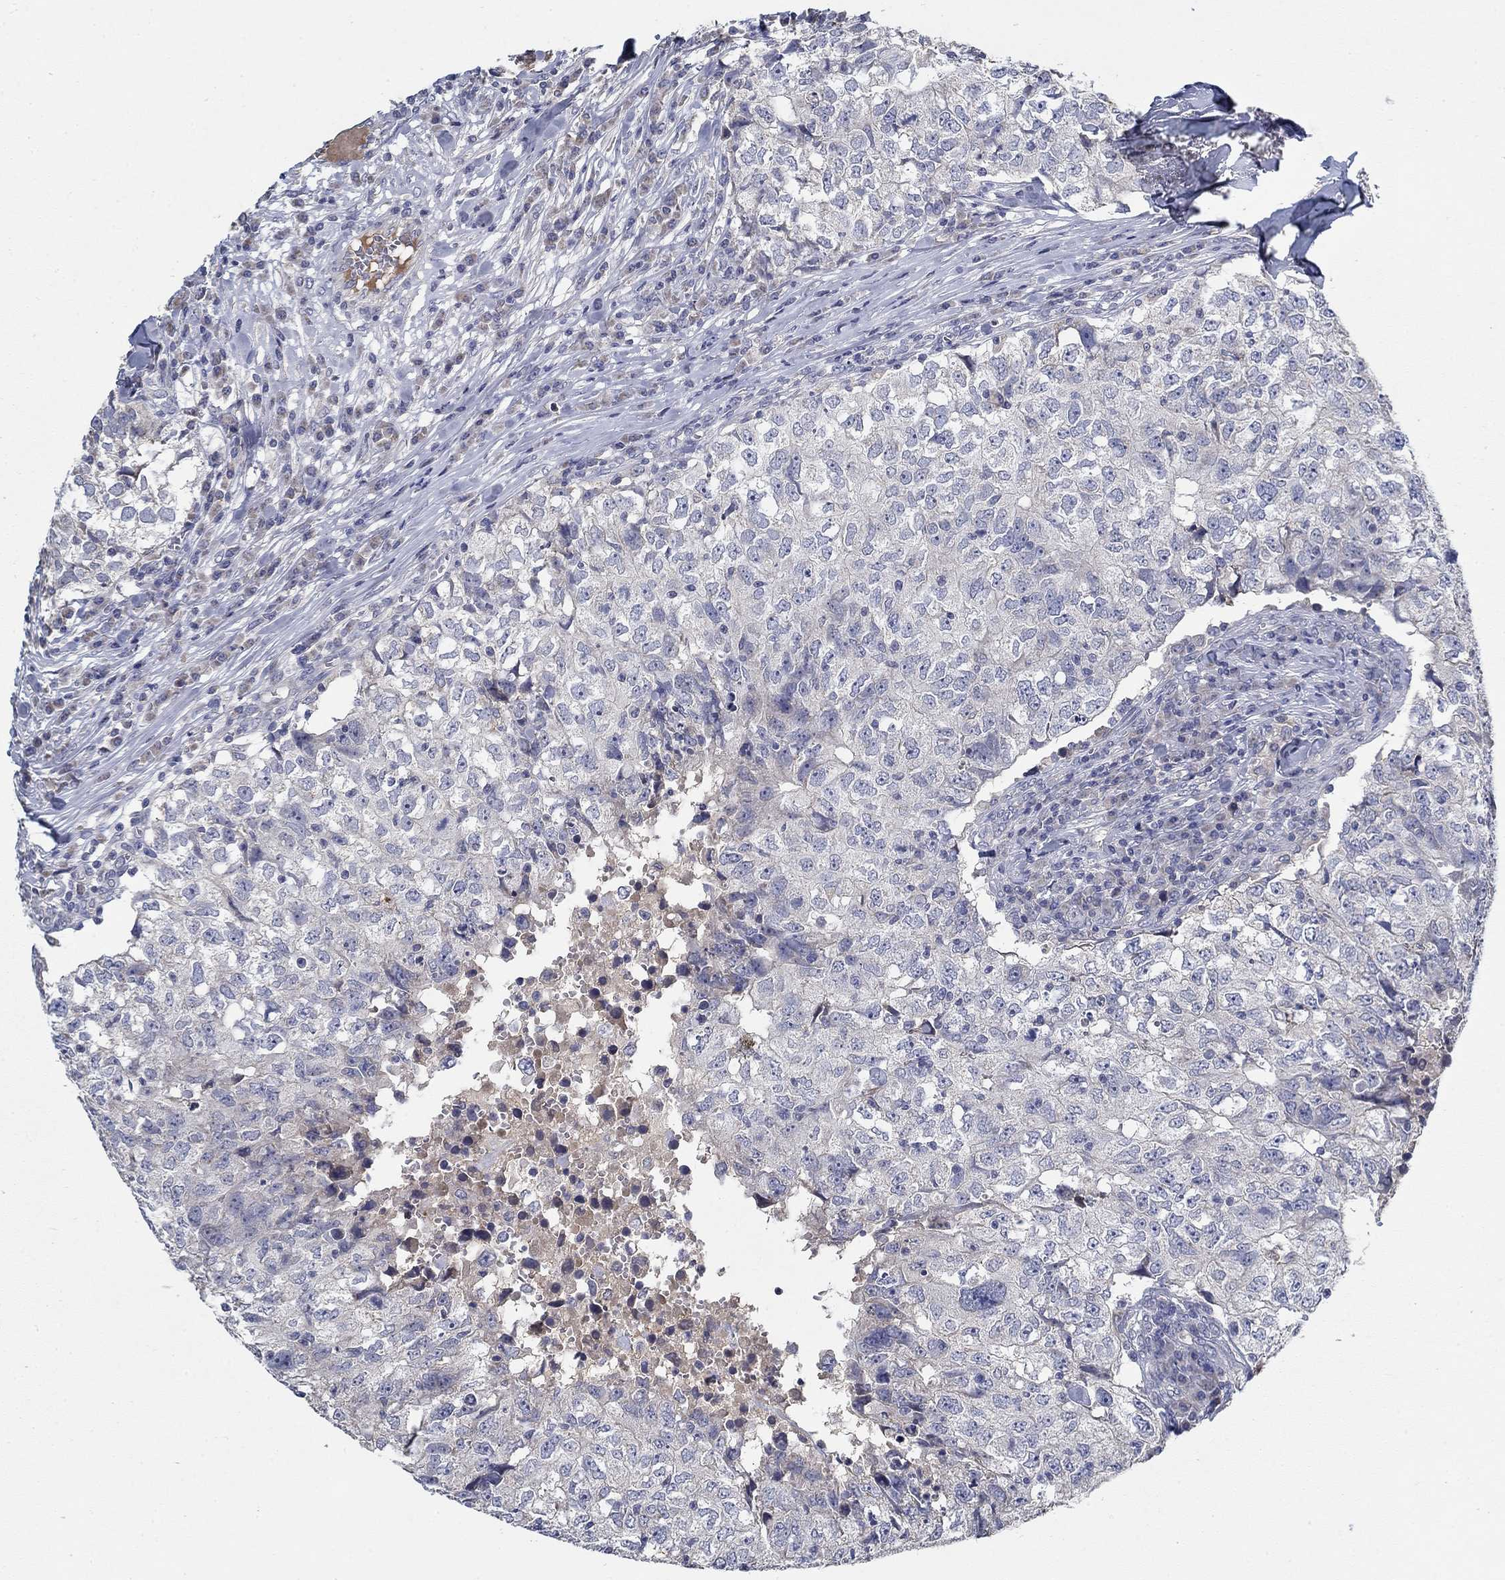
{"staining": {"intensity": "negative", "quantity": "none", "location": "none"}, "tissue": "breast cancer", "cell_type": "Tumor cells", "image_type": "cancer", "snomed": [{"axis": "morphology", "description": "Duct carcinoma"}, {"axis": "topography", "description": "Breast"}], "caption": "Human breast cancer stained for a protein using immunohistochemistry (IHC) reveals no positivity in tumor cells.", "gene": "PROZ", "patient": {"sex": "female", "age": 30}}